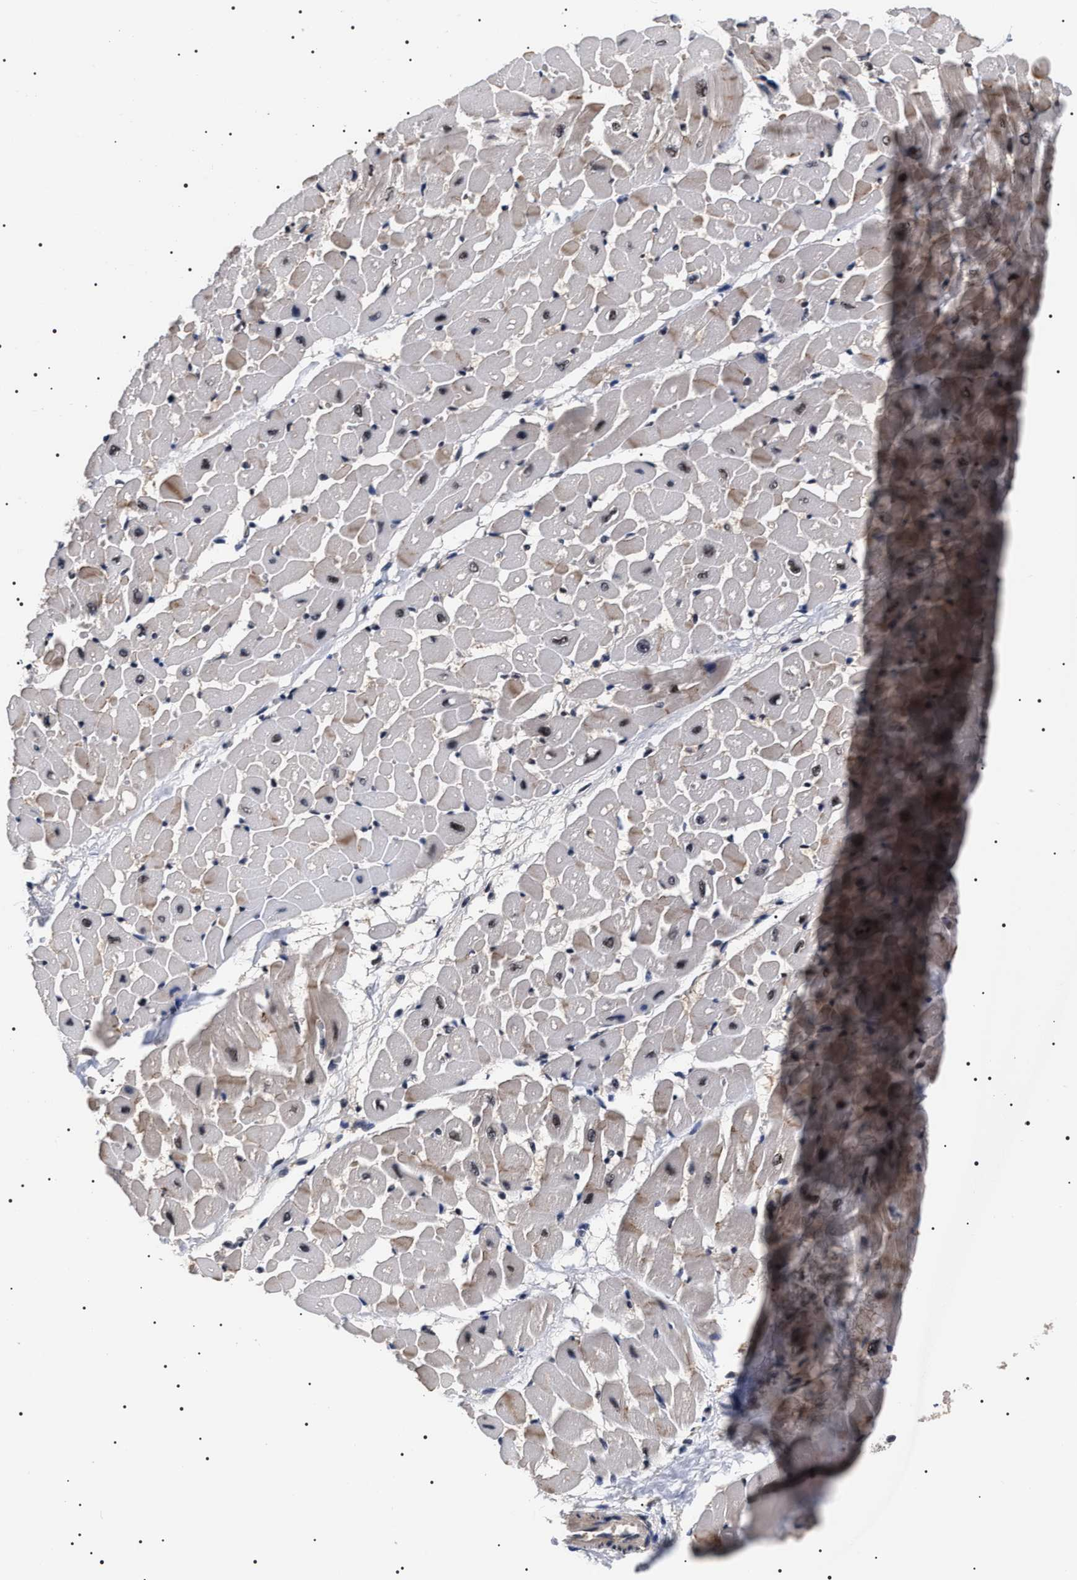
{"staining": {"intensity": "weak", "quantity": "<25%", "location": "cytoplasmic/membranous,nuclear"}, "tissue": "heart muscle", "cell_type": "Cardiomyocytes", "image_type": "normal", "snomed": [{"axis": "morphology", "description": "Normal tissue, NOS"}, {"axis": "topography", "description": "Heart"}], "caption": "A photomicrograph of heart muscle stained for a protein shows no brown staining in cardiomyocytes. (Stains: DAB immunohistochemistry with hematoxylin counter stain, Microscopy: brightfield microscopy at high magnification).", "gene": "CAAP1", "patient": {"sex": "male", "age": 45}}